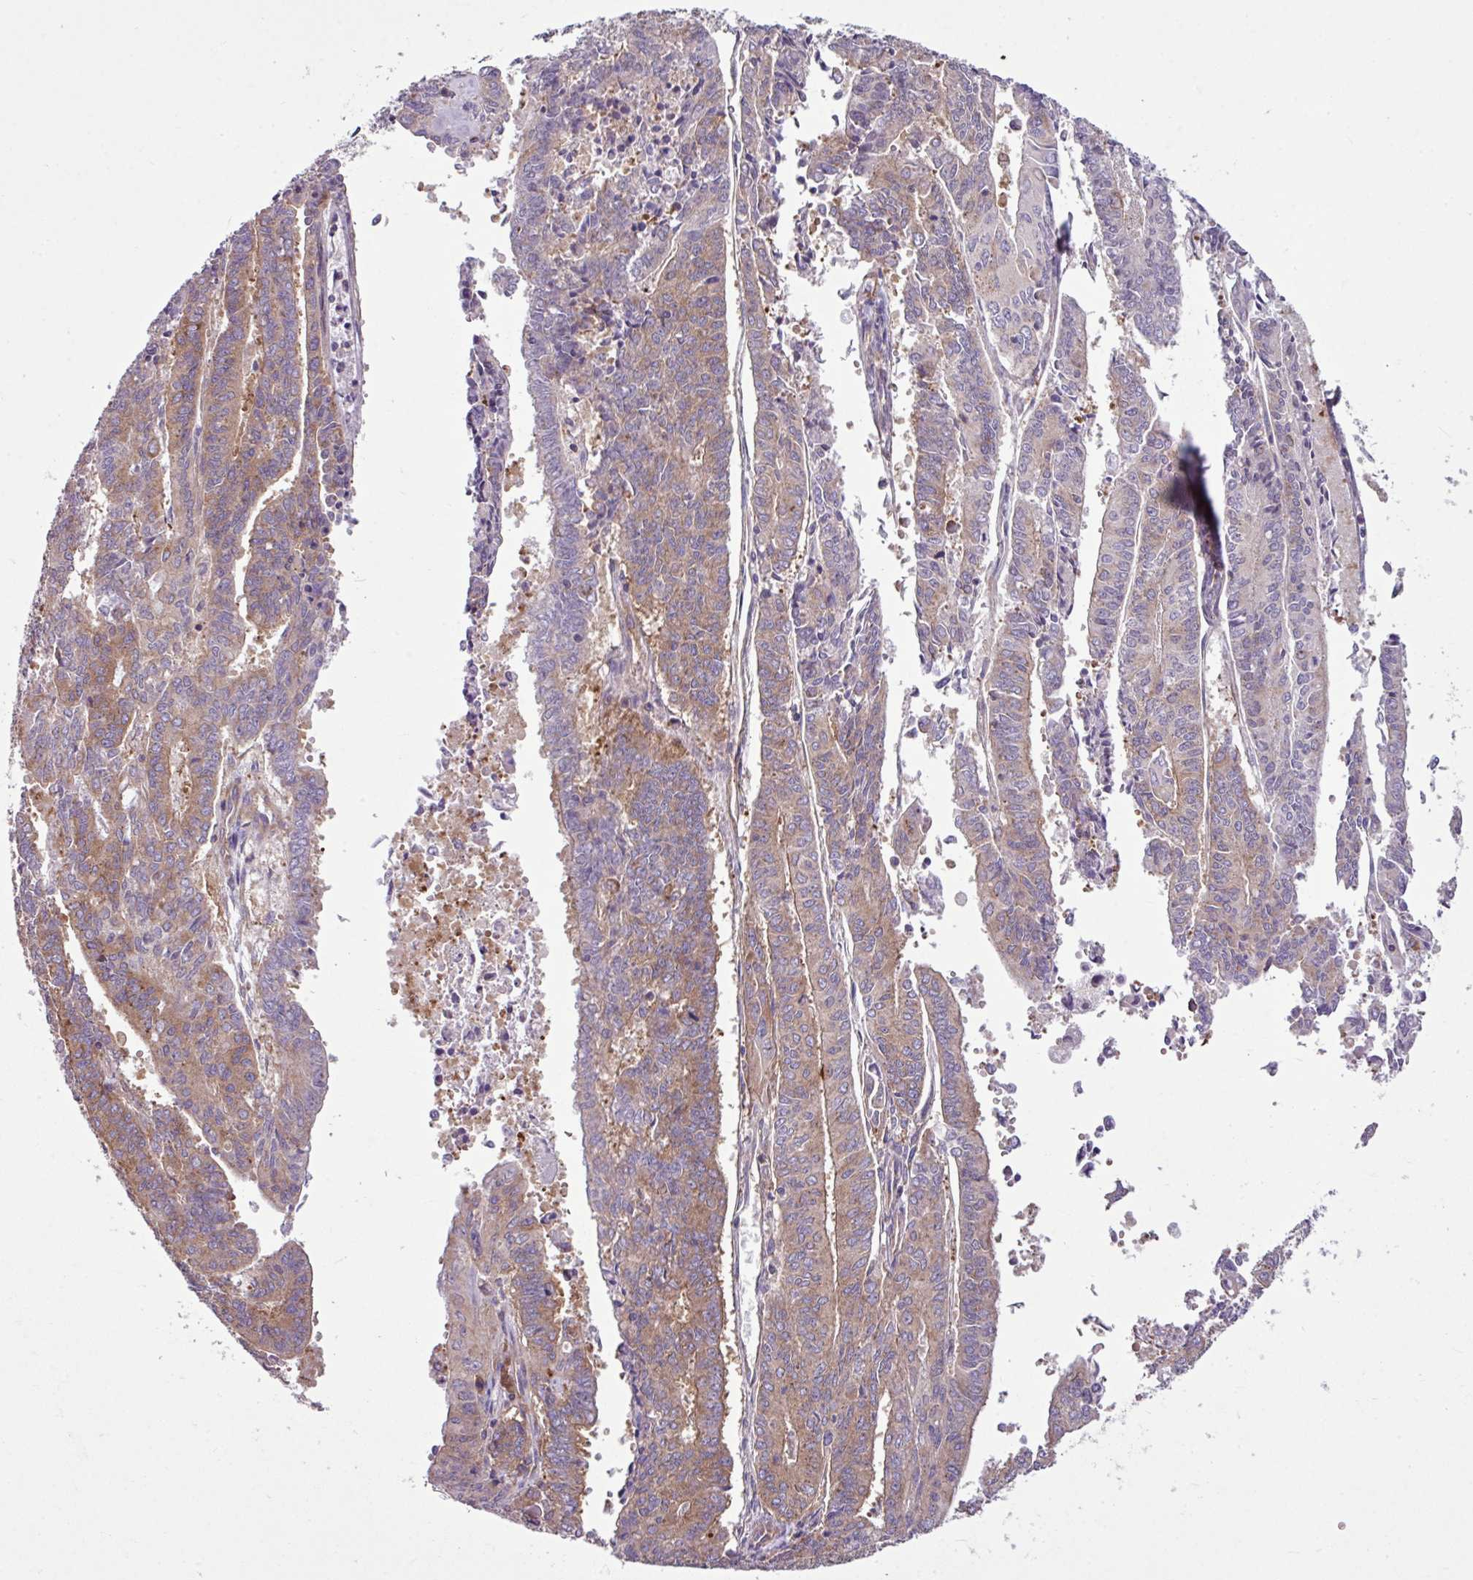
{"staining": {"intensity": "moderate", "quantity": "25%-75%", "location": "cytoplasmic/membranous"}, "tissue": "endometrial cancer", "cell_type": "Tumor cells", "image_type": "cancer", "snomed": [{"axis": "morphology", "description": "Adenocarcinoma, NOS"}, {"axis": "topography", "description": "Endometrium"}], "caption": "IHC of endometrial cancer (adenocarcinoma) shows medium levels of moderate cytoplasmic/membranous positivity in about 25%-75% of tumor cells.", "gene": "MROH2A", "patient": {"sex": "female", "age": 59}}